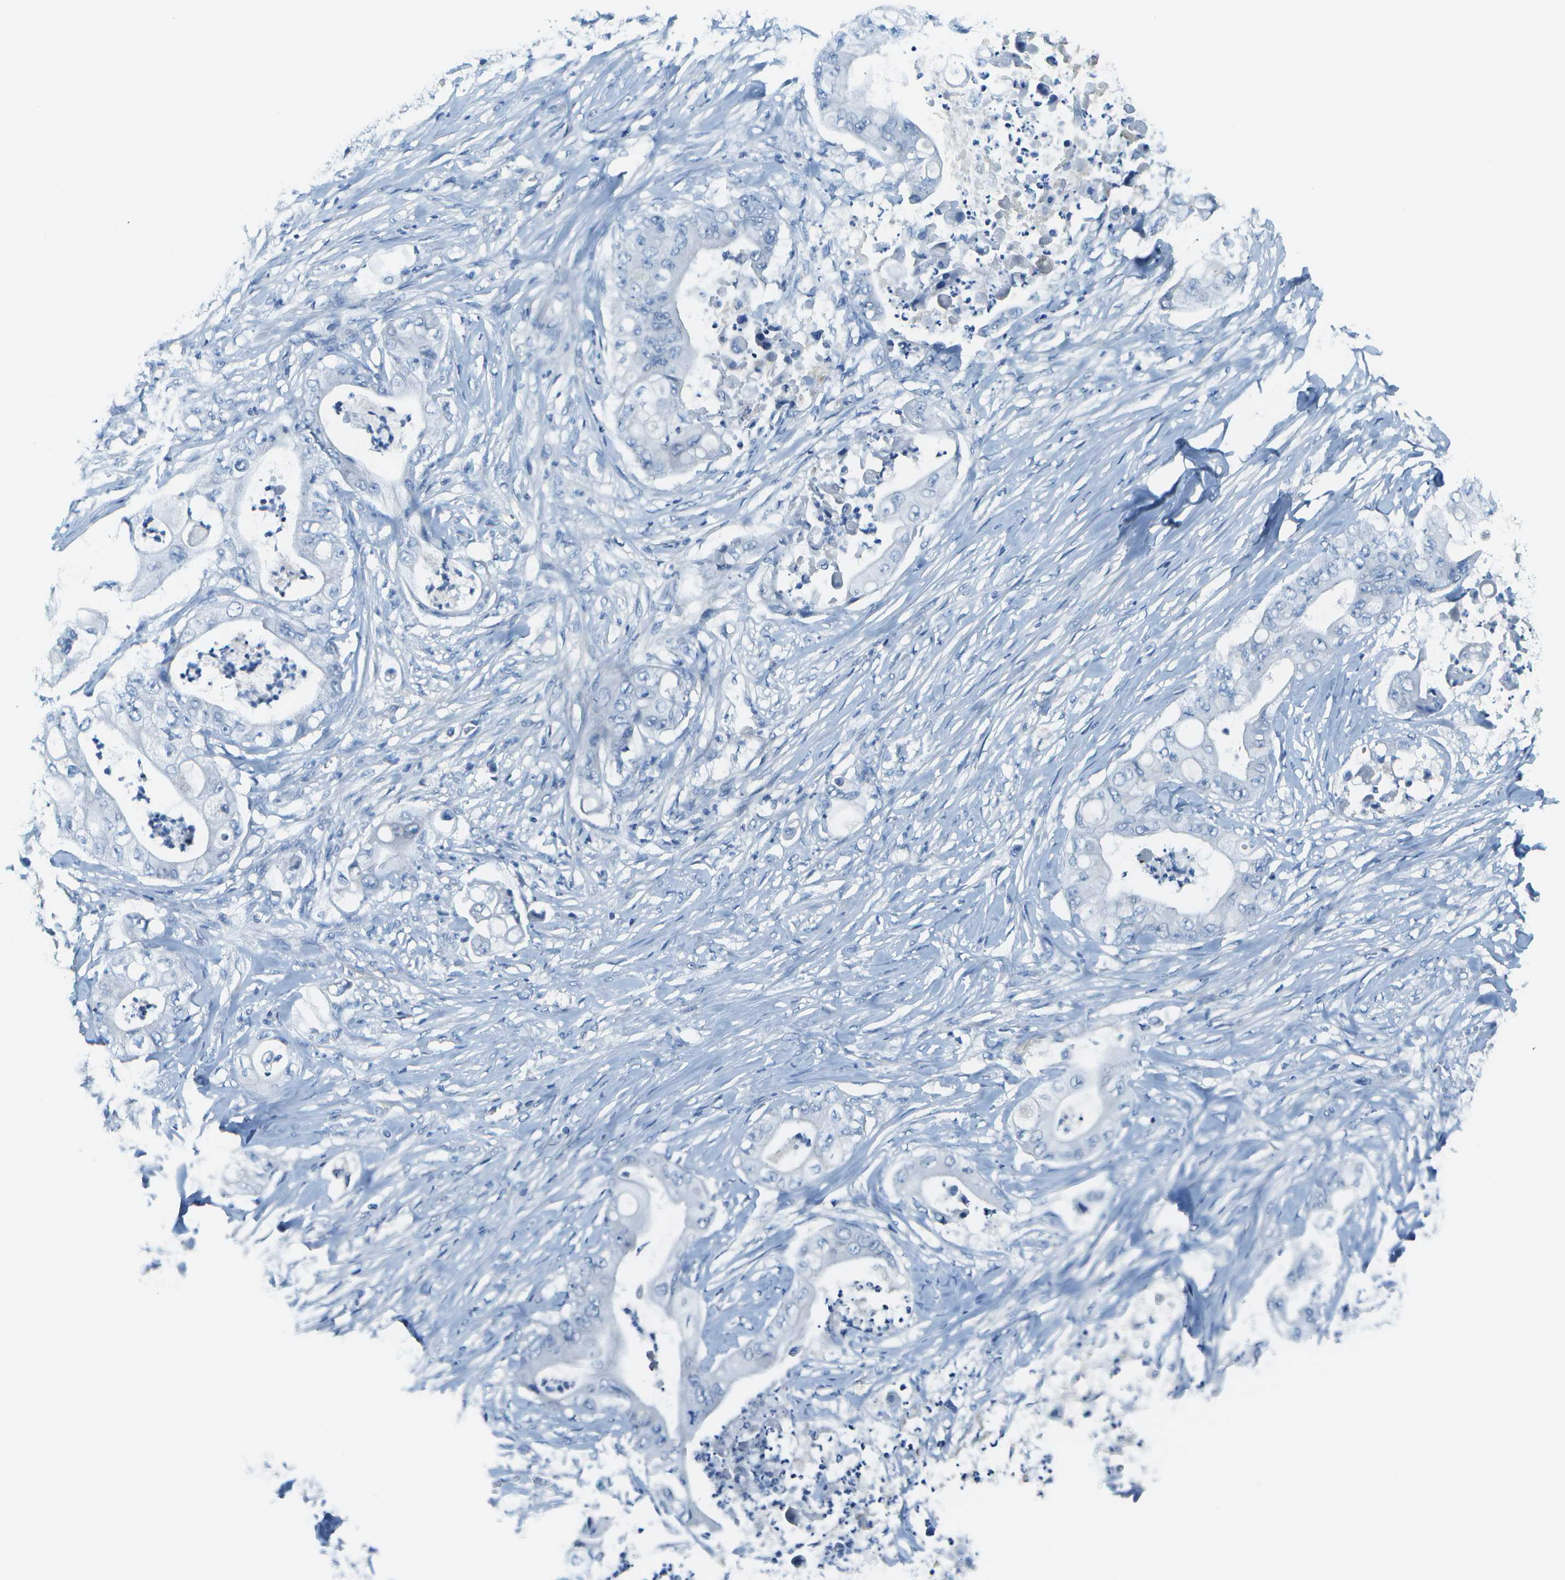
{"staining": {"intensity": "negative", "quantity": "none", "location": "none"}, "tissue": "stomach cancer", "cell_type": "Tumor cells", "image_type": "cancer", "snomed": [{"axis": "morphology", "description": "Adenocarcinoma, NOS"}, {"axis": "topography", "description": "Stomach"}], "caption": "Immunohistochemistry of stomach cancer reveals no expression in tumor cells.", "gene": "C1S", "patient": {"sex": "female", "age": 73}}